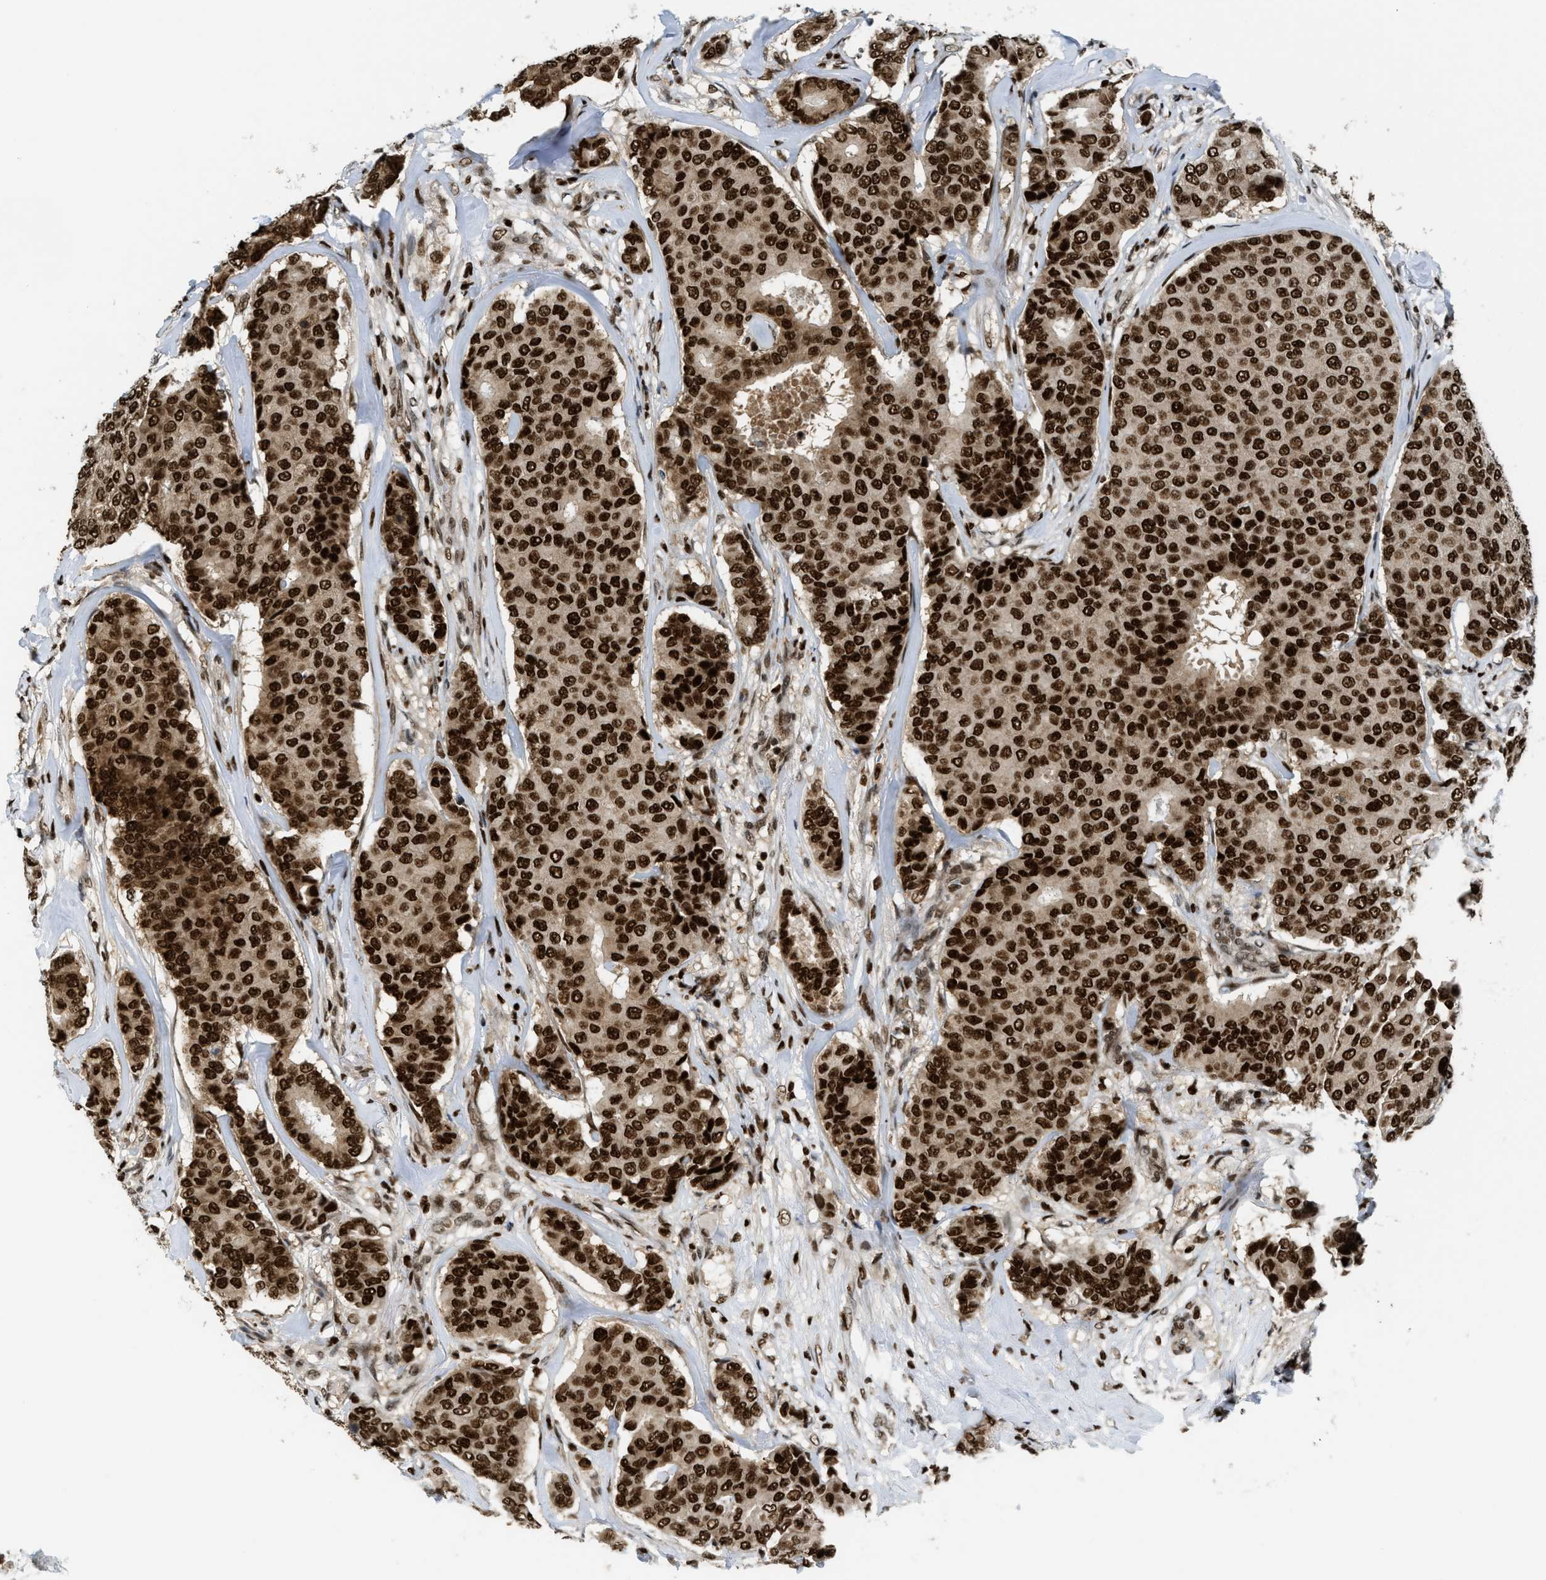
{"staining": {"intensity": "strong", "quantity": ">75%", "location": "nuclear"}, "tissue": "breast cancer", "cell_type": "Tumor cells", "image_type": "cancer", "snomed": [{"axis": "morphology", "description": "Duct carcinoma"}, {"axis": "topography", "description": "Breast"}], "caption": "The immunohistochemical stain shows strong nuclear expression in tumor cells of intraductal carcinoma (breast) tissue.", "gene": "RFX5", "patient": {"sex": "female", "age": 75}}